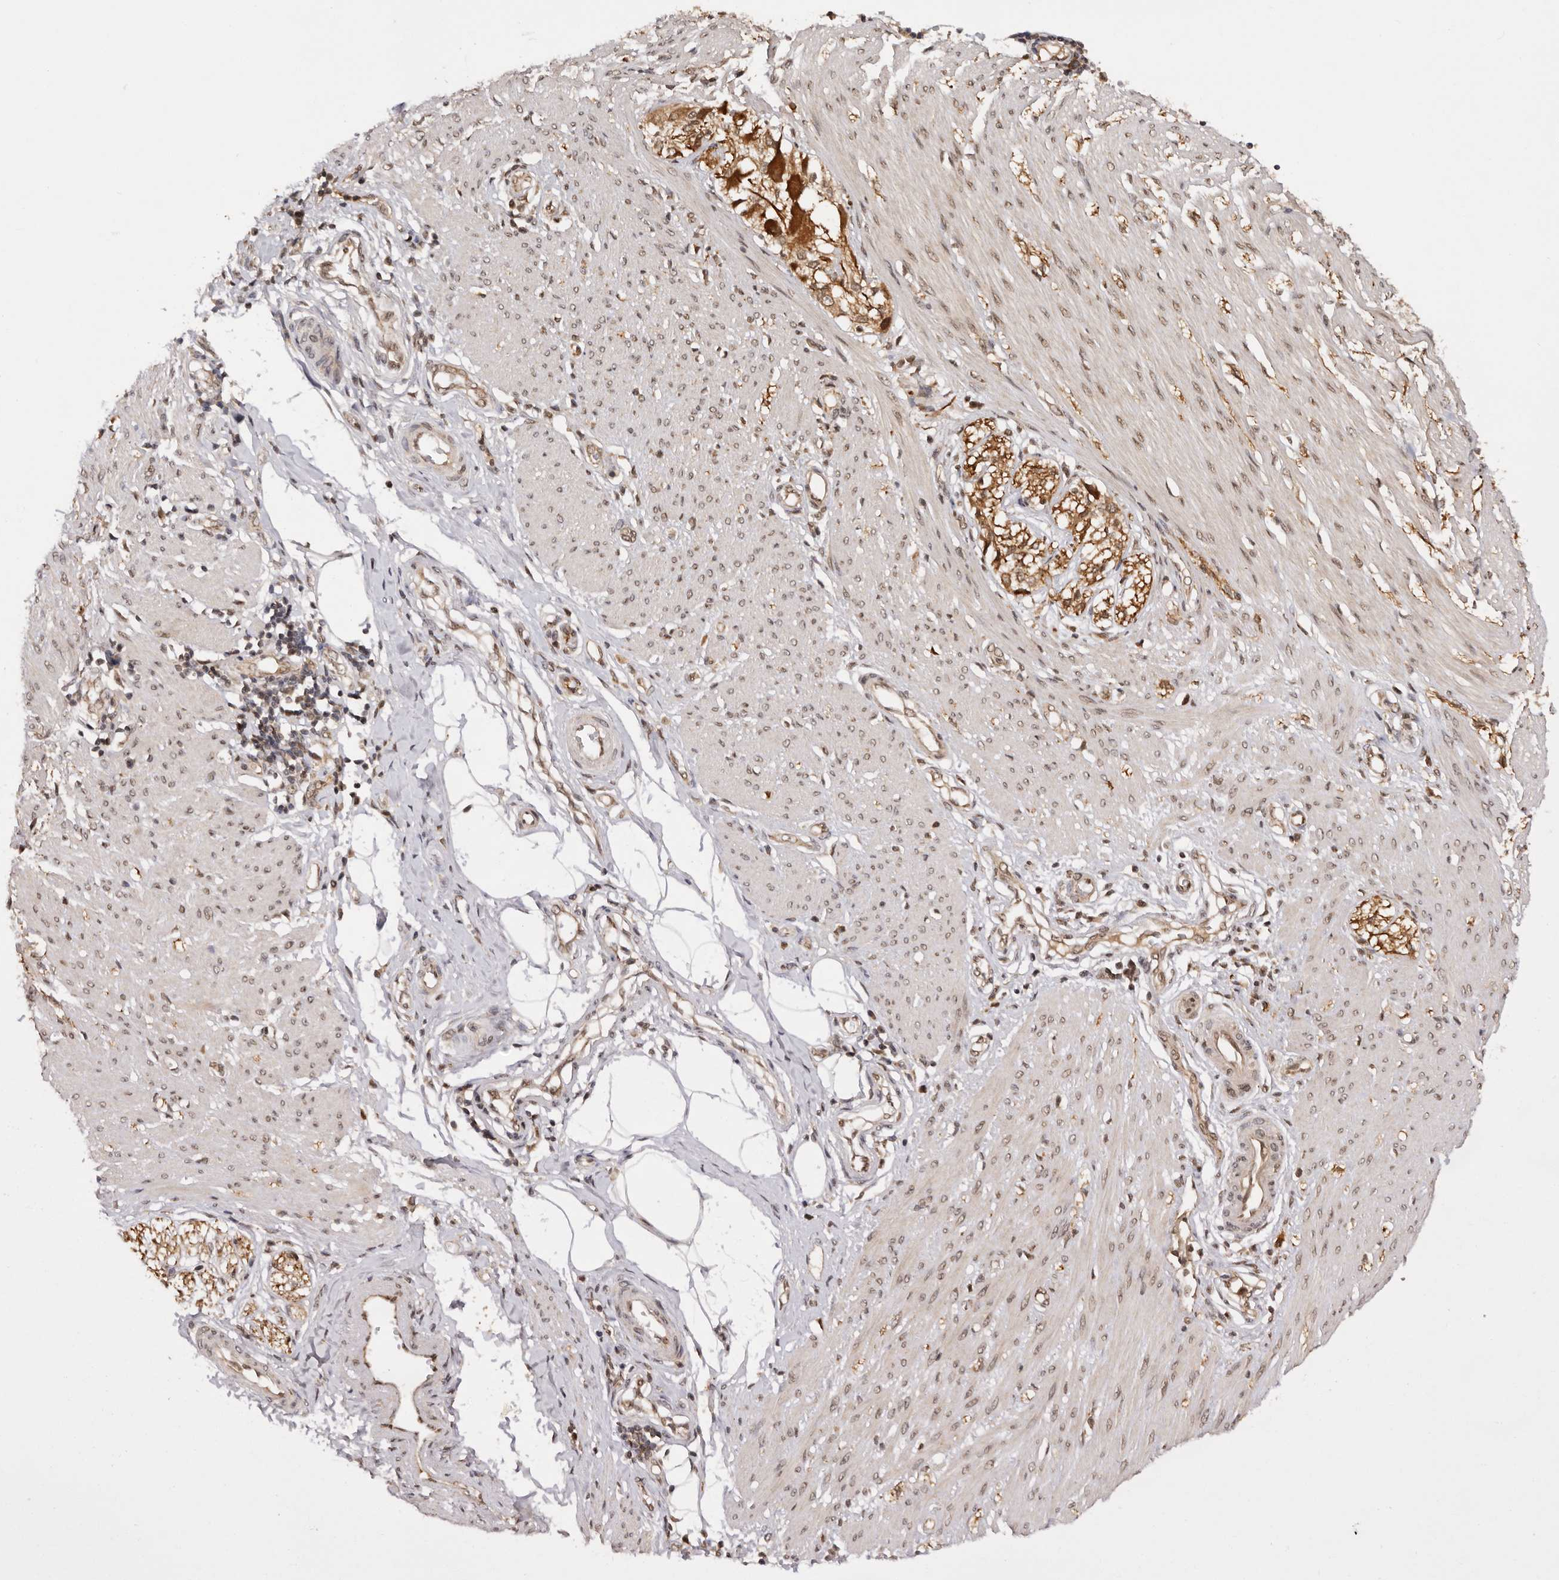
{"staining": {"intensity": "weak", "quantity": ">75%", "location": "nuclear"}, "tissue": "smooth muscle", "cell_type": "Smooth muscle cells", "image_type": "normal", "snomed": [{"axis": "morphology", "description": "Normal tissue, NOS"}, {"axis": "morphology", "description": "Adenocarcinoma, NOS"}, {"axis": "topography", "description": "Colon"}, {"axis": "topography", "description": "Peripheral nerve tissue"}], "caption": "IHC staining of unremarkable smooth muscle, which displays low levels of weak nuclear positivity in approximately >75% of smooth muscle cells indicating weak nuclear protein expression. The staining was performed using DAB (brown) for protein detection and nuclei were counterstained in hematoxylin (blue).", "gene": "TARS2", "patient": {"sex": "male", "age": 14}}